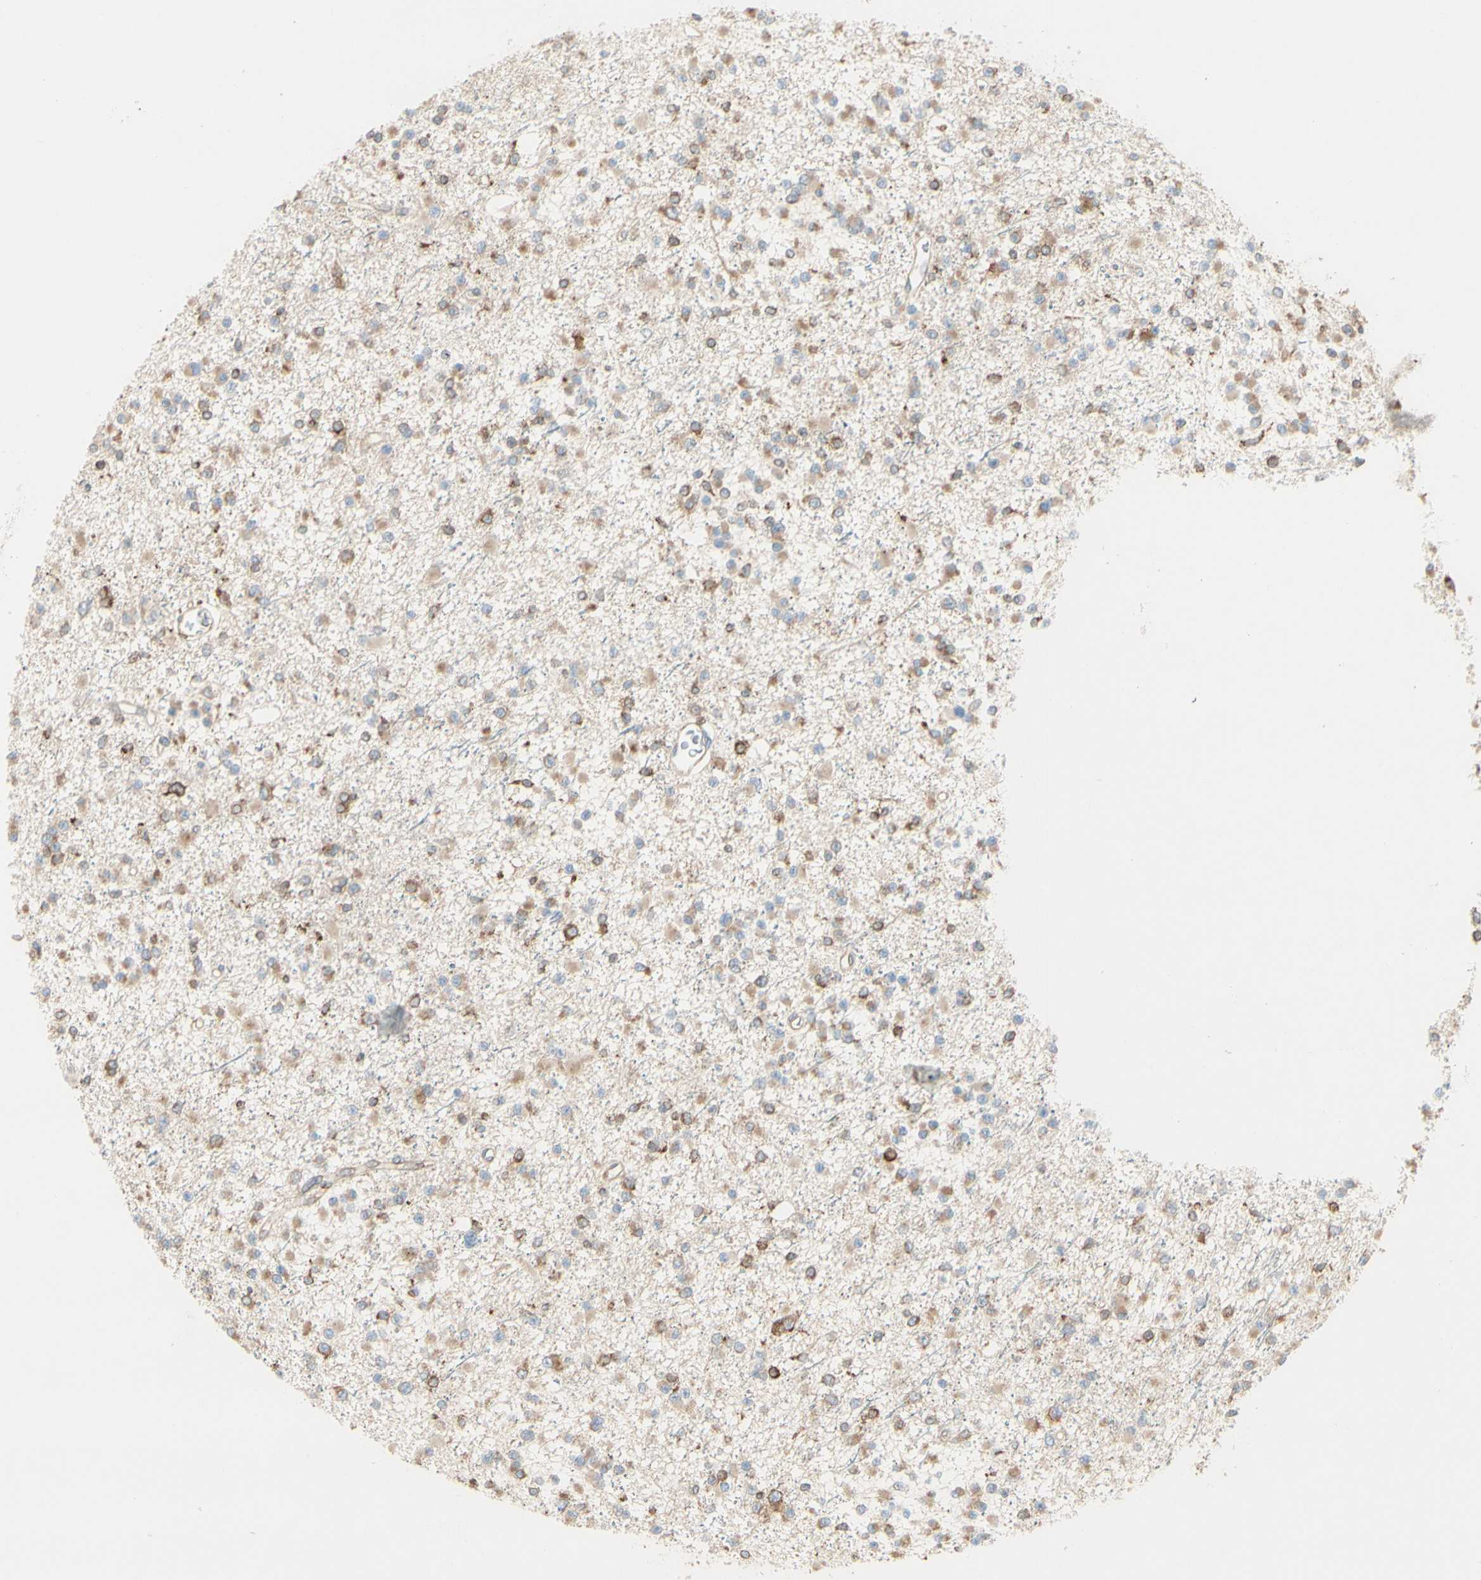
{"staining": {"intensity": "moderate", "quantity": "25%-75%", "location": "cytoplasmic/membranous"}, "tissue": "glioma", "cell_type": "Tumor cells", "image_type": "cancer", "snomed": [{"axis": "morphology", "description": "Glioma, malignant, Low grade"}, {"axis": "topography", "description": "Brain"}], "caption": "Human glioma stained with a brown dye shows moderate cytoplasmic/membranous positive expression in approximately 25%-75% of tumor cells.", "gene": "RRBP1", "patient": {"sex": "female", "age": 22}}